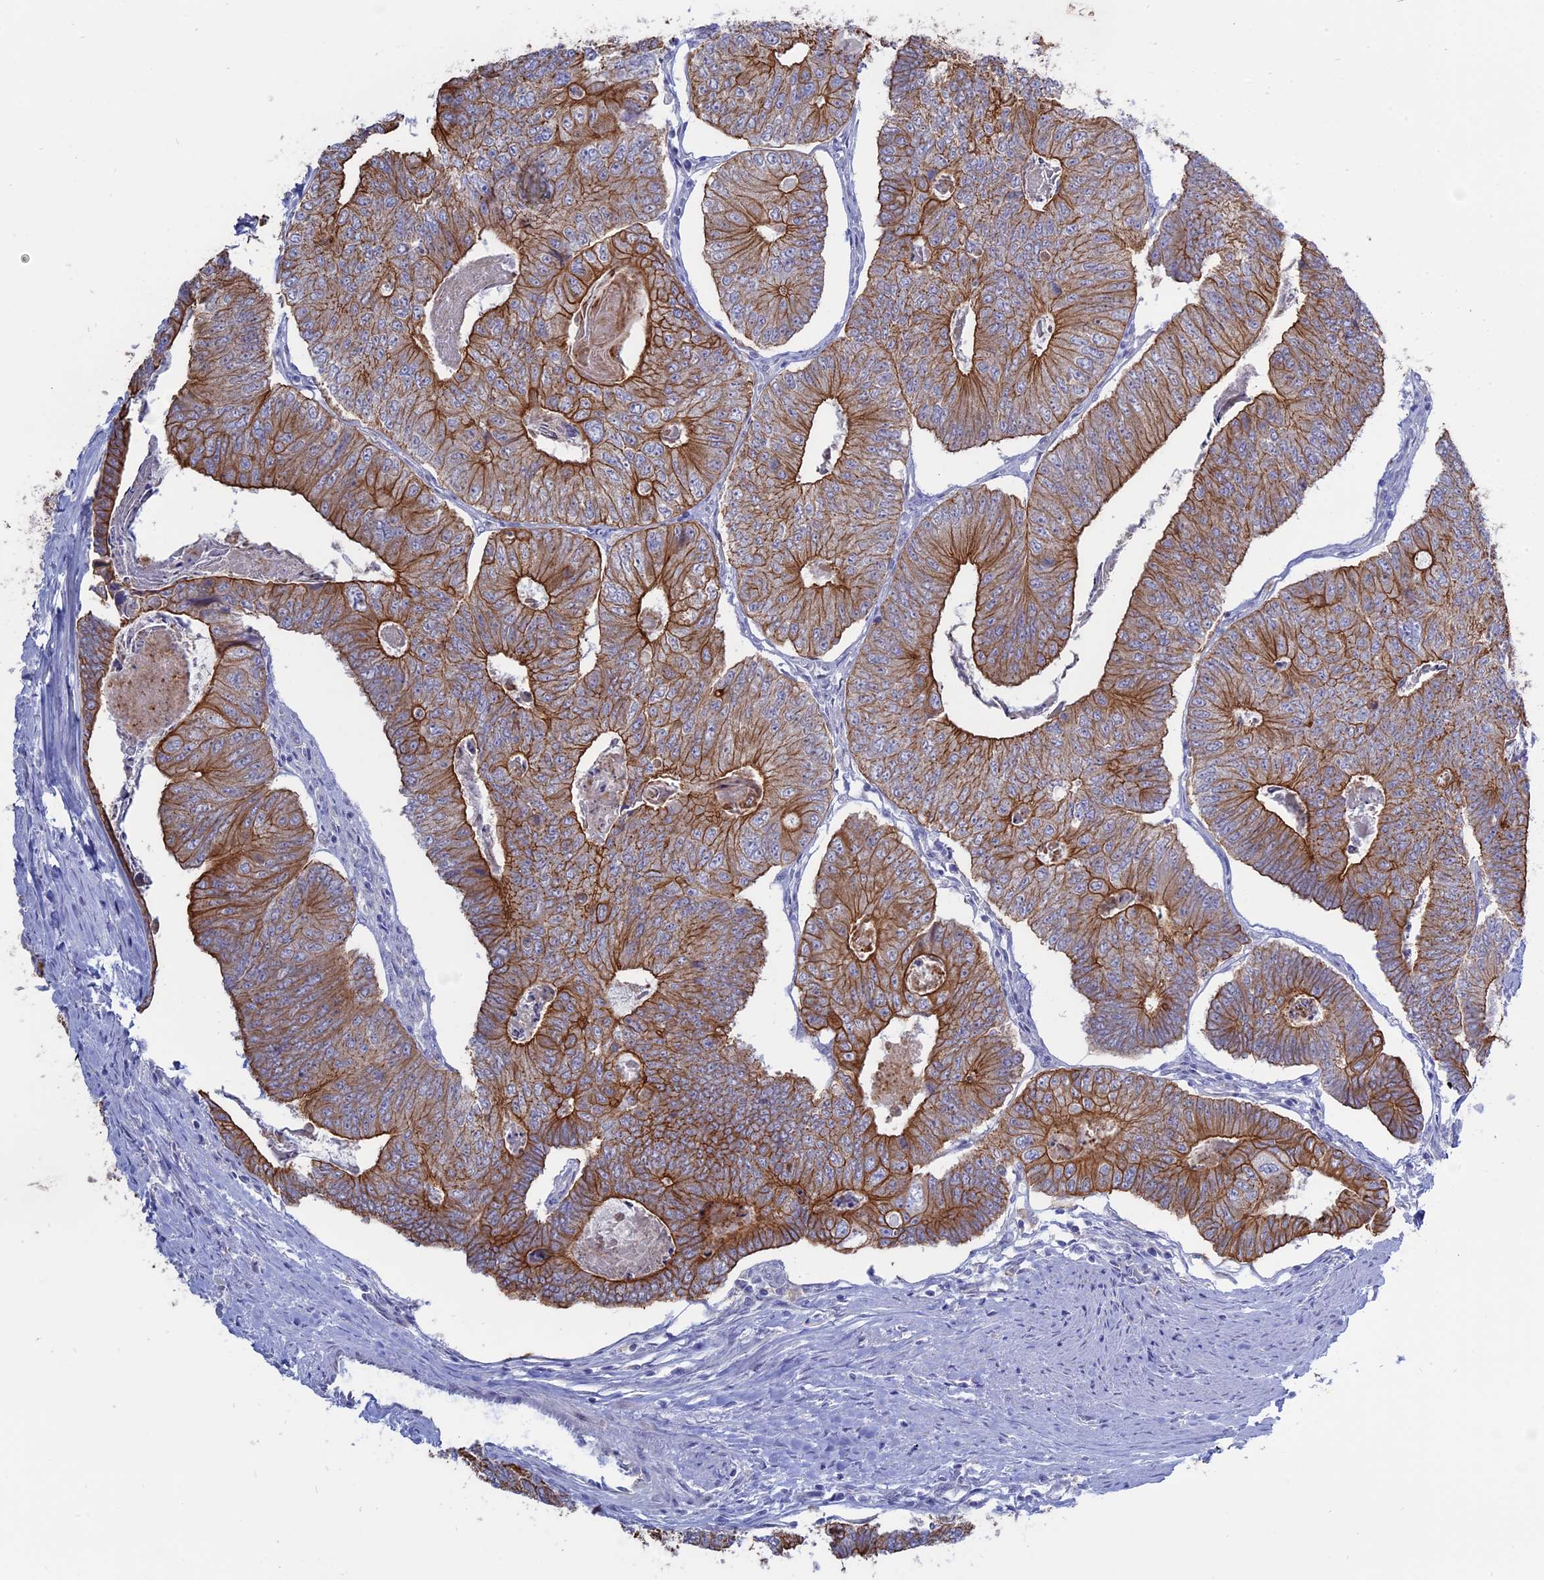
{"staining": {"intensity": "moderate", "quantity": ">75%", "location": "cytoplasmic/membranous"}, "tissue": "colorectal cancer", "cell_type": "Tumor cells", "image_type": "cancer", "snomed": [{"axis": "morphology", "description": "Adenocarcinoma, NOS"}, {"axis": "topography", "description": "Colon"}], "caption": "Immunohistochemistry histopathology image of neoplastic tissue: colorectal cancer stained using immunohistochemistry (IHC) exhibits medium levels of moderate protein expression localized specifically in the cytoplasmic/membranous of tumor cells, appearing as a cytoplasmic/membranous brown color.", "gene": "MYO5B", "patient": {"sex": "female", "age": 67}}